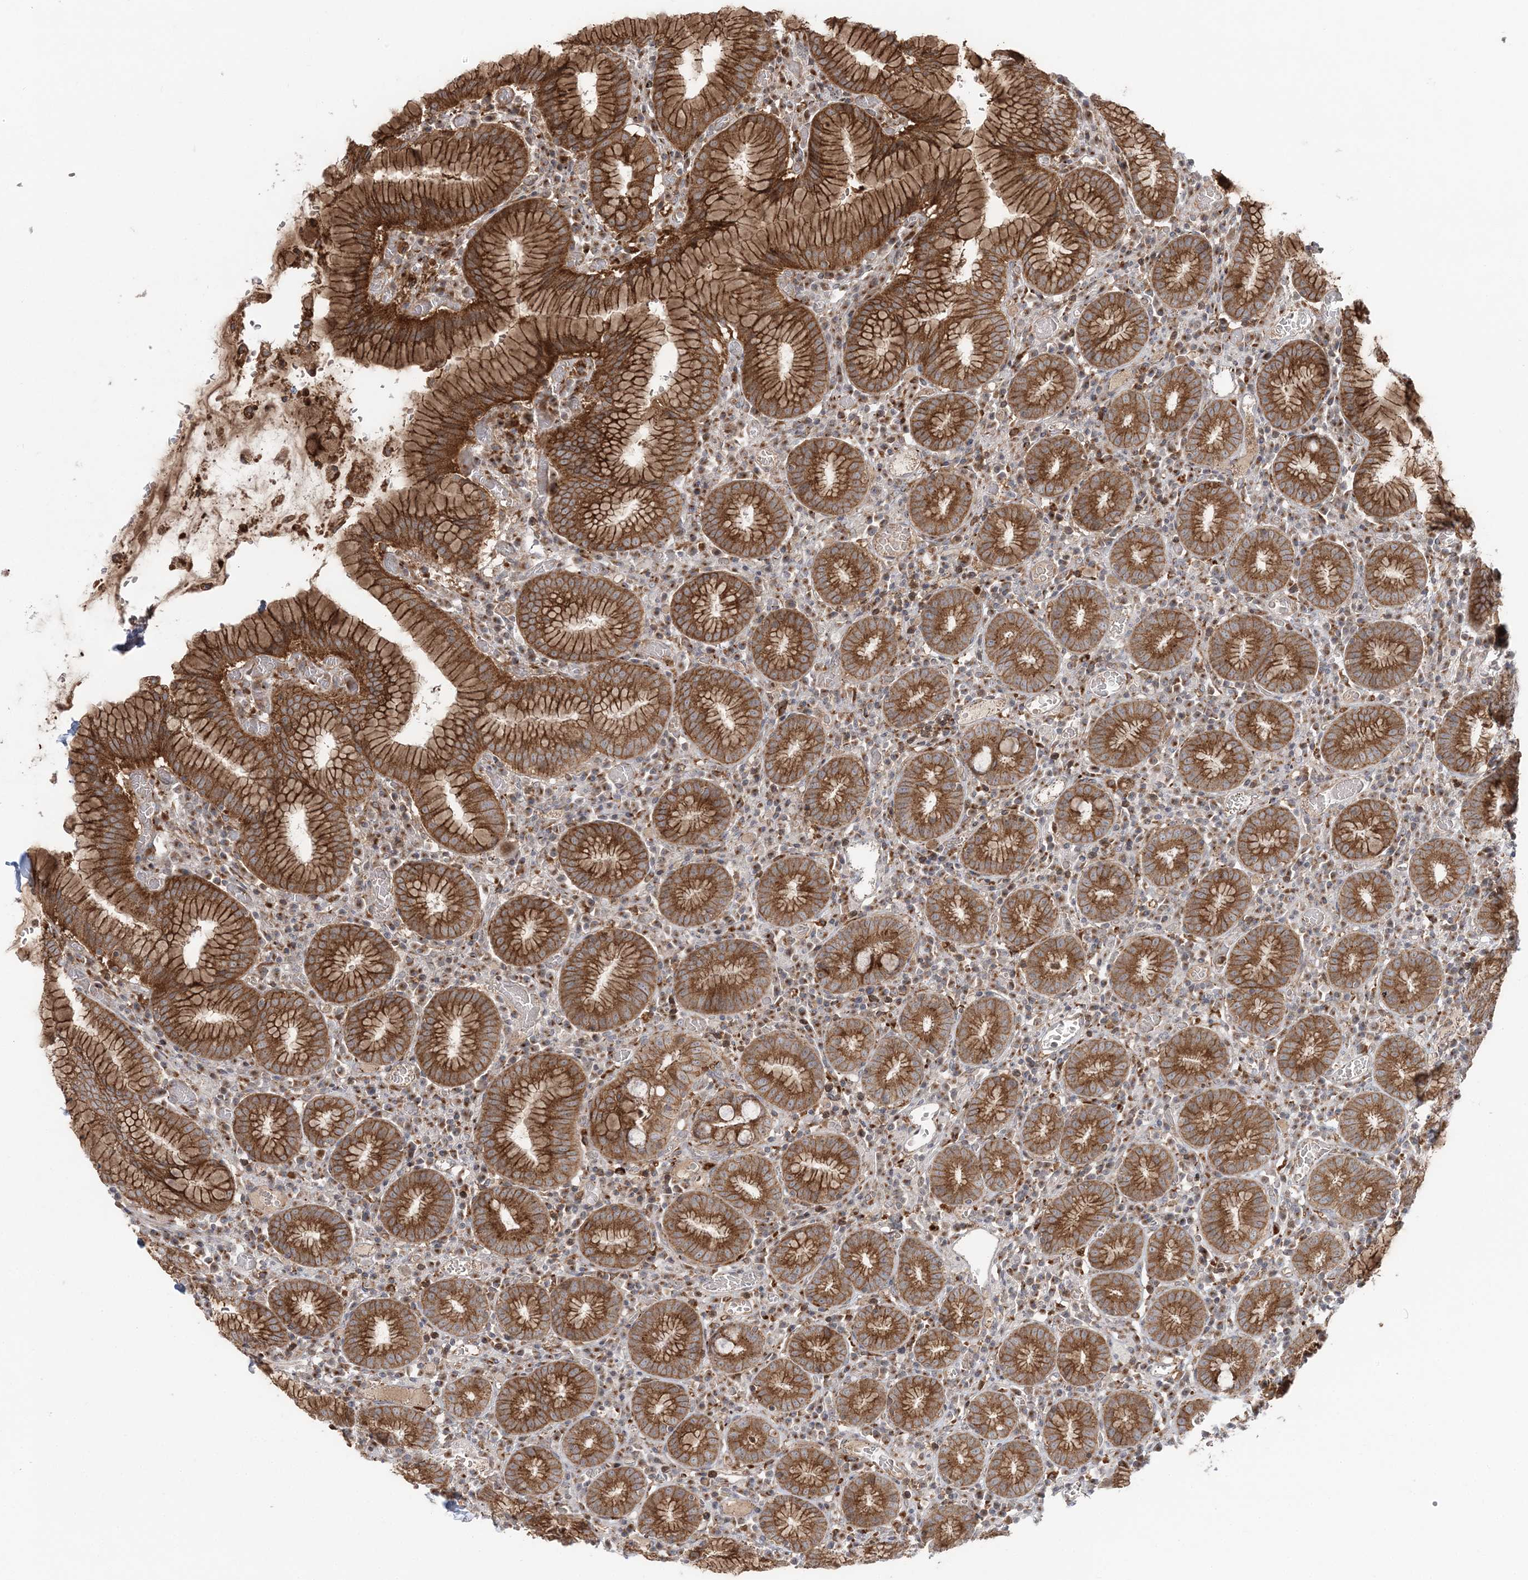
{"staining": {"intensity": "strong", "quantity": ">75%", "location": "cytoplasmic/membranous"}, "tissue": "stomach", "cell_type": "Glandular cells", "image_type": "normal", "snomed": [{"axis": "morphology", "description": "Normal tissue, NOS"}, {"axis": "topography", "description": "Stomach"}], "caption": "The immunohistochemical stain highlights strong cytoplasmic/membranous expression in glandular cells of unremarkable stomach.", "gene": "ABCC3", "patient": {"sex": "male", "age": 55}}